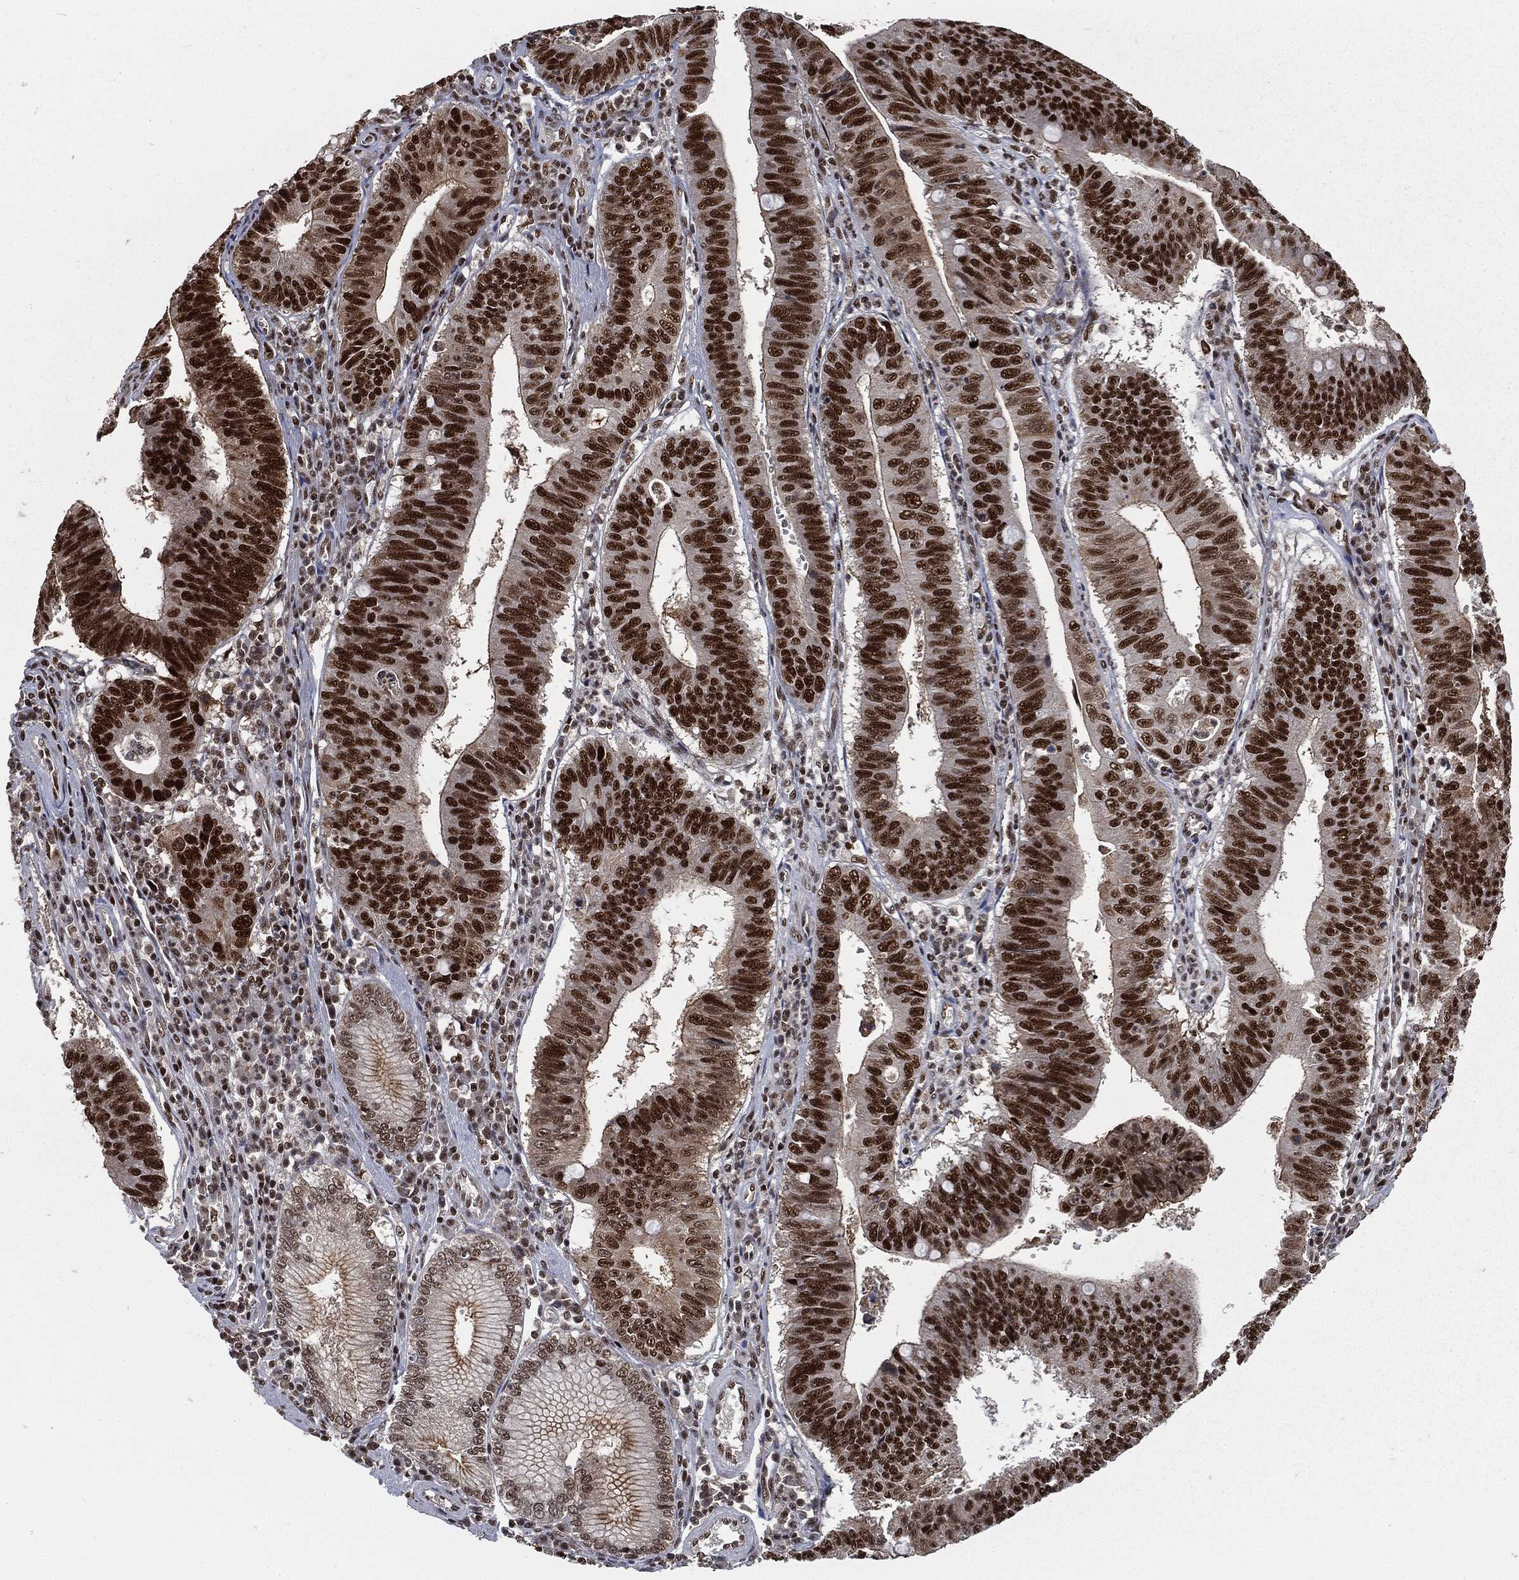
{"staining": {"intensity": "strong", "quantity": ">75%", "location": "nuclear"}, "tissue": "stomach cancer", "cell_type": "Tumor cells", "image_type": "cancer", "snomed": [{"axis": "morphology", "description": "Adenocarcinoma, NOS"}, {"axis": "topography", "description": "Stomach"}], "caption": "Stomach cancer (adenocarcinoma) stained for a protein exhibits strong nuclear positivity in tumor cells.", "gene": "DPH2", "patient": {"sex": "male", "age": 59}}